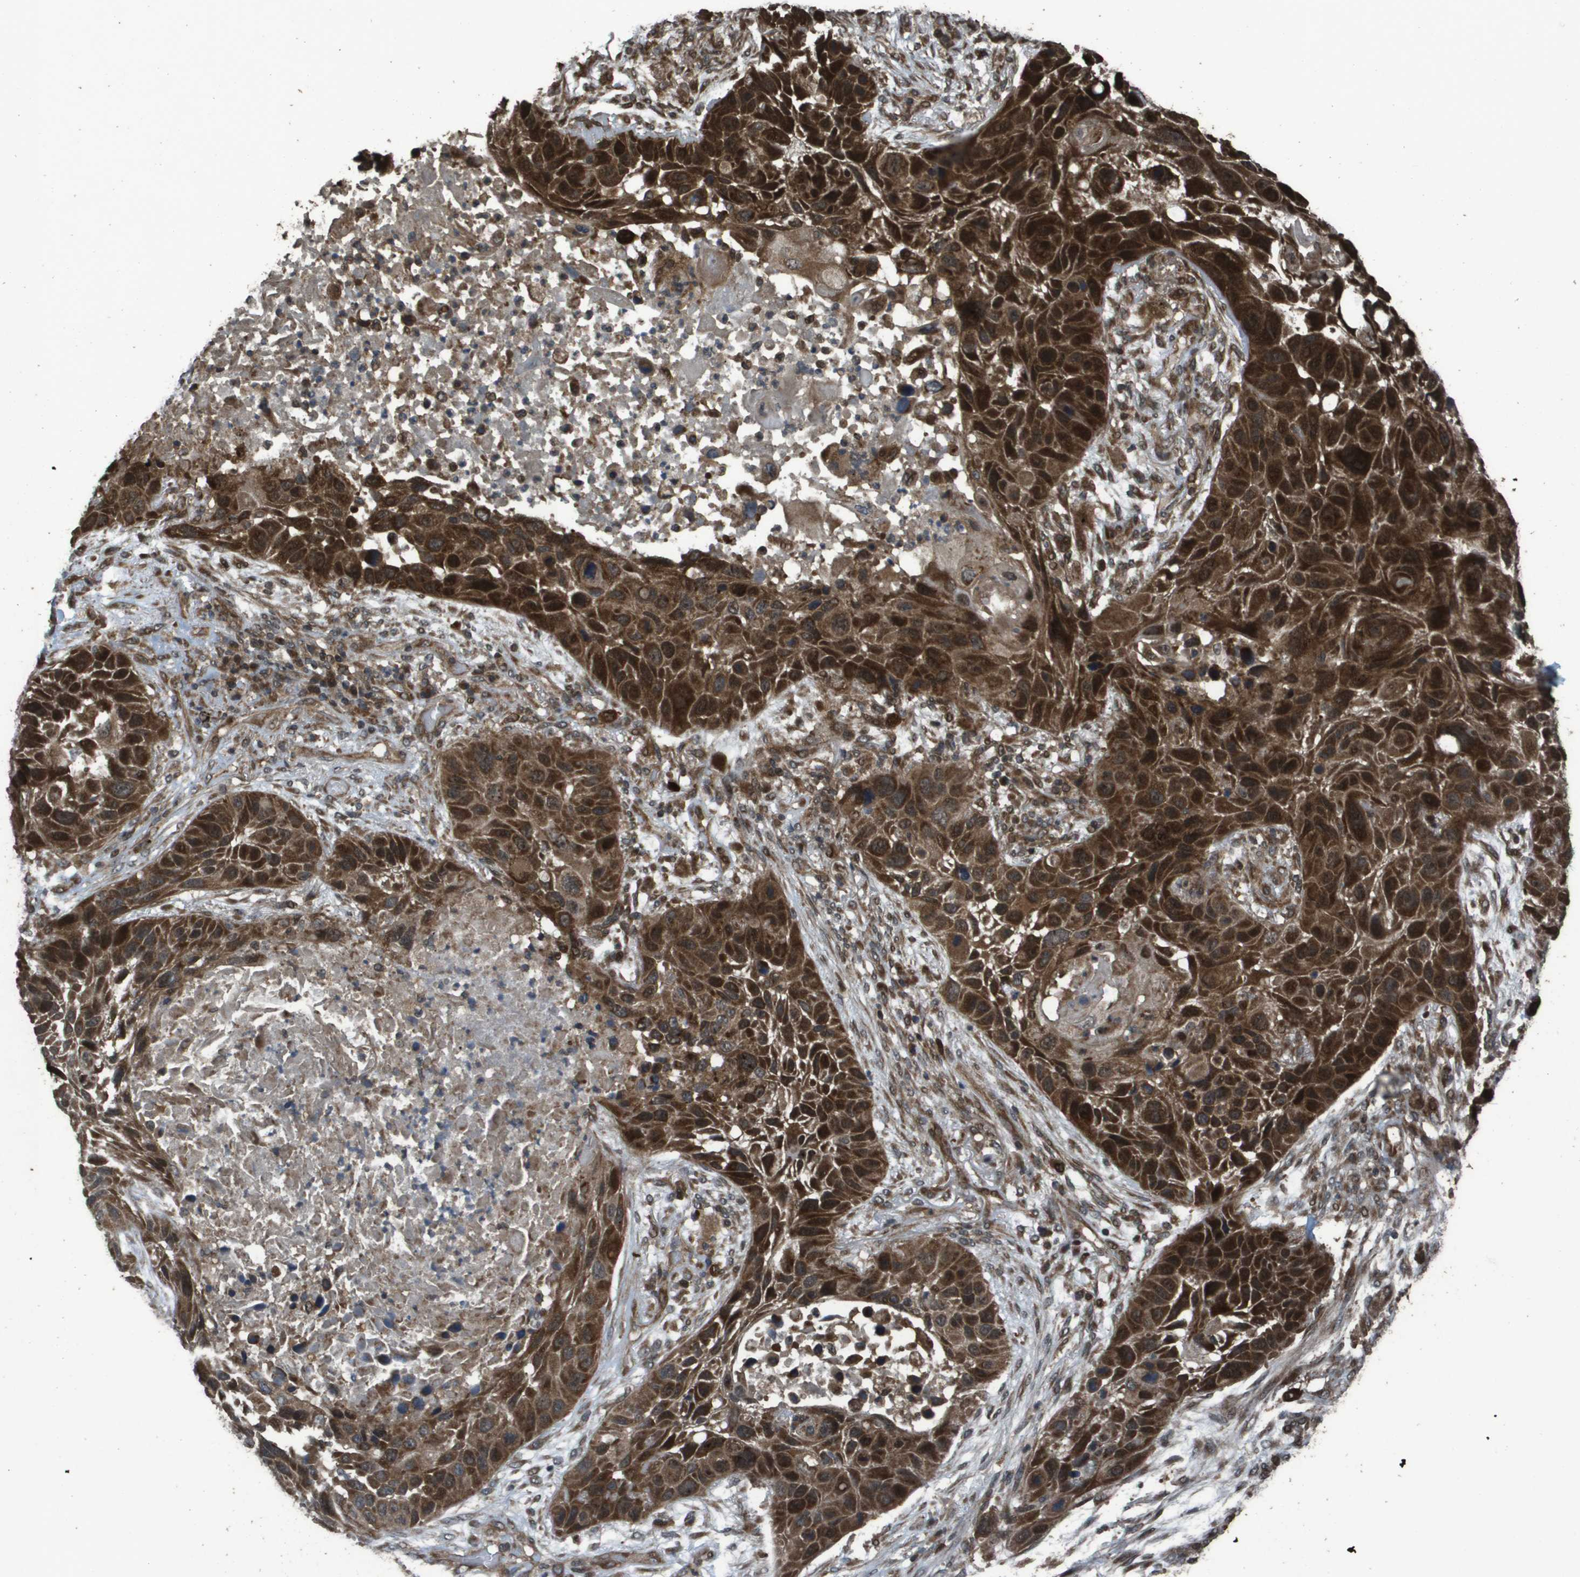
{"staining": {"intensity": "strong", "quantity": ">75%", "location": "cytoplasmic/membranous"}, "tissue": "lung cancer", "cell_type": "Tumor cells", "image_type": "cancer", "snomed": [{"axis": "morphology", "description": "Squamous cell carcinoma, NOS"}, {"axis": "topography", "description": "Lung"}], "caption": "Human lung cancer stained with a brown dye demonstrates strong cytoplasmic/membranous positive staining in approximately >75% of tumor cells.", "gene": "FIG4", "patient": {"sex": "male", "age": 57}}